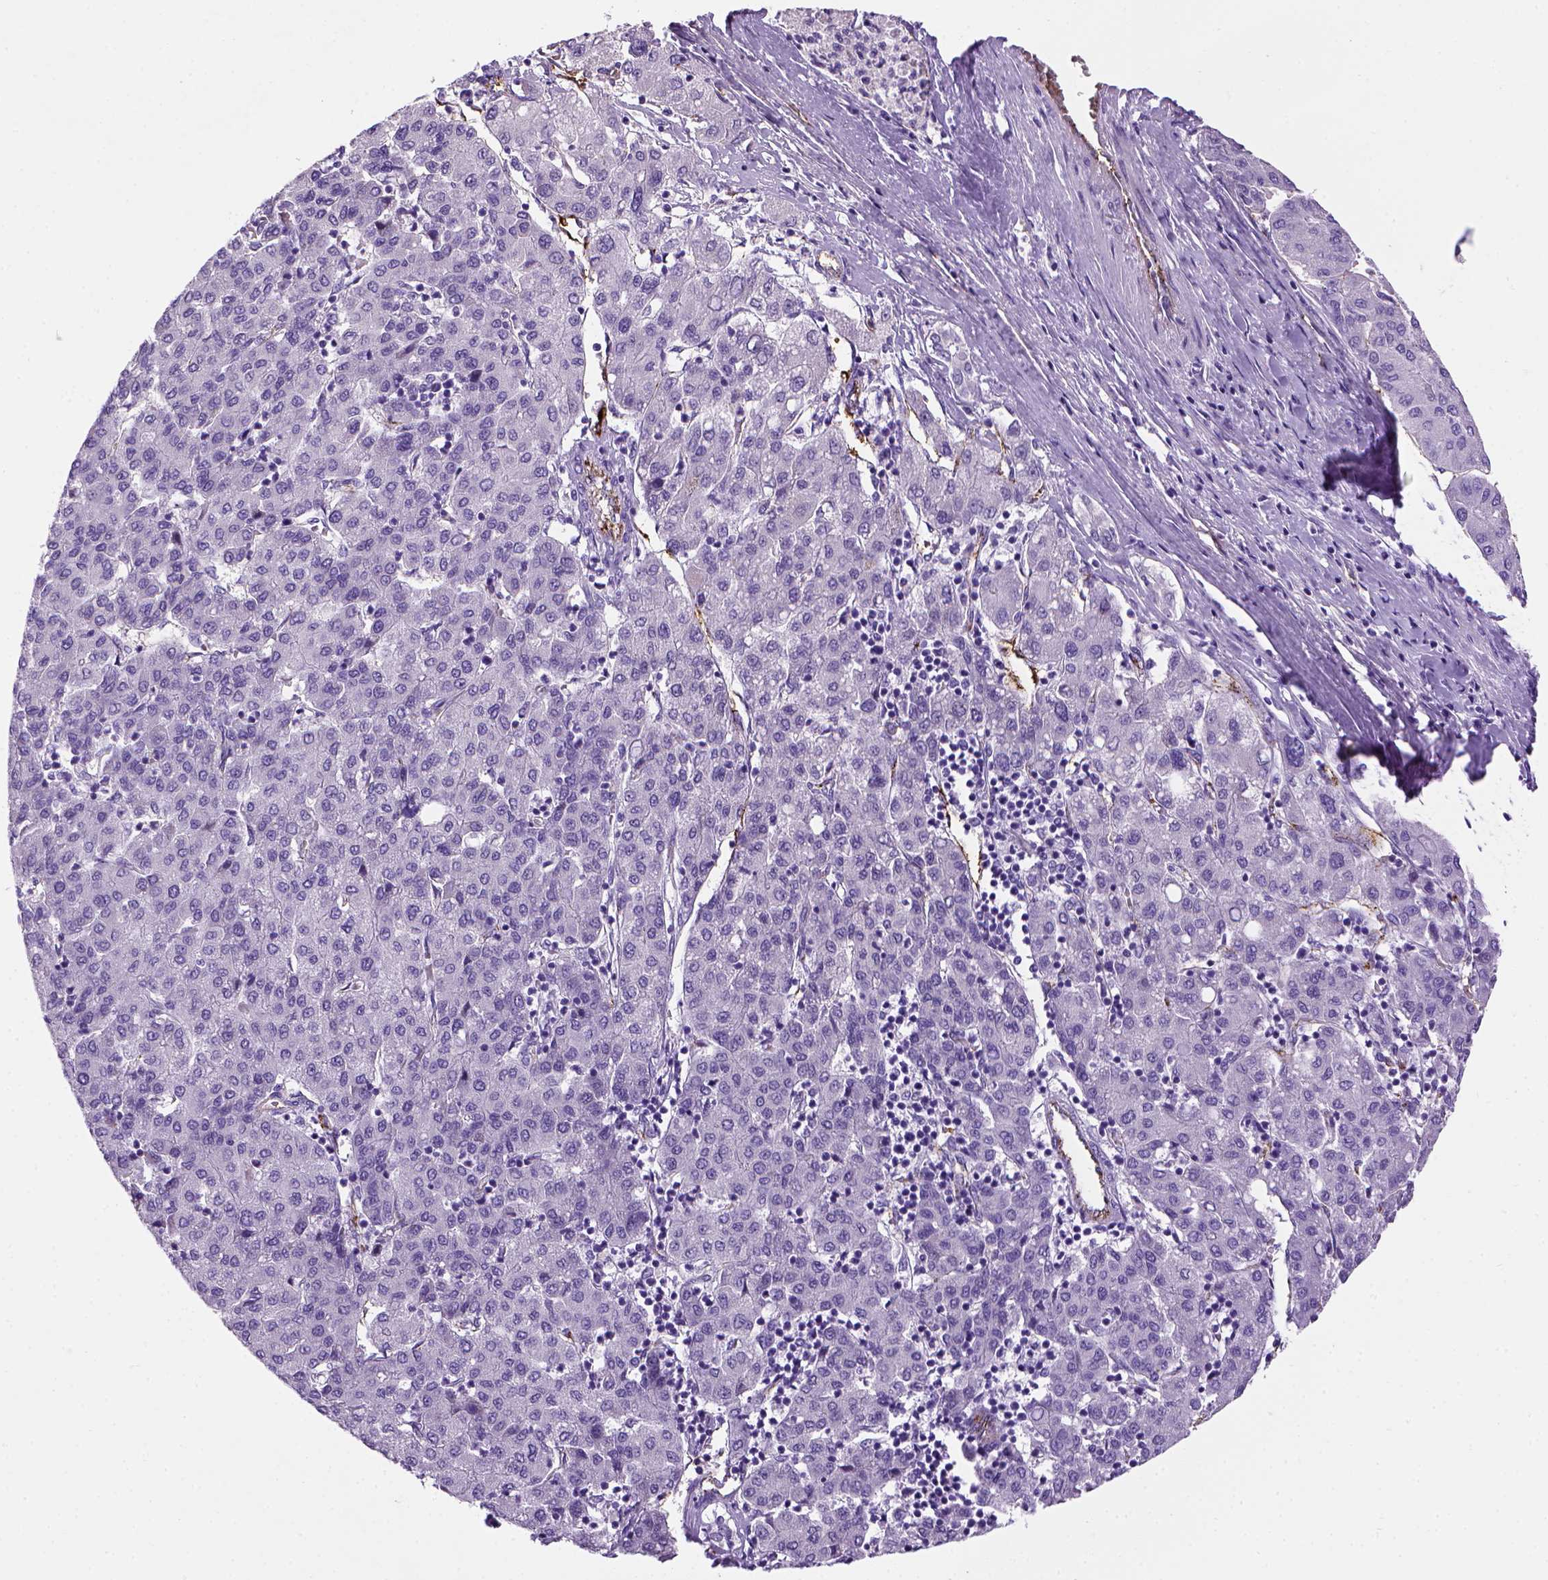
{"staining": {"intensity": "negative", "quantity": "none", "location": "none"}, "tissue": "liver cancer", "cell_type": "Tumor cells", "image_type": "cancer", "snomed": [{"axis": "morphology", "description": "Carcinoma, Hepatocellular, NOS"}, {"axis": "topography", "description": "Liver"}], "caption": "Immunohistochemistry (IHC) image of neoplastic tissue: hepatocellular carcinoma (liver) stained with DAB (3,3'-diaminobenzidine) displays no significant protein positivity in tumor cells.", "gene": "VWF", "patient": {"sex": "male", "age": 65}}